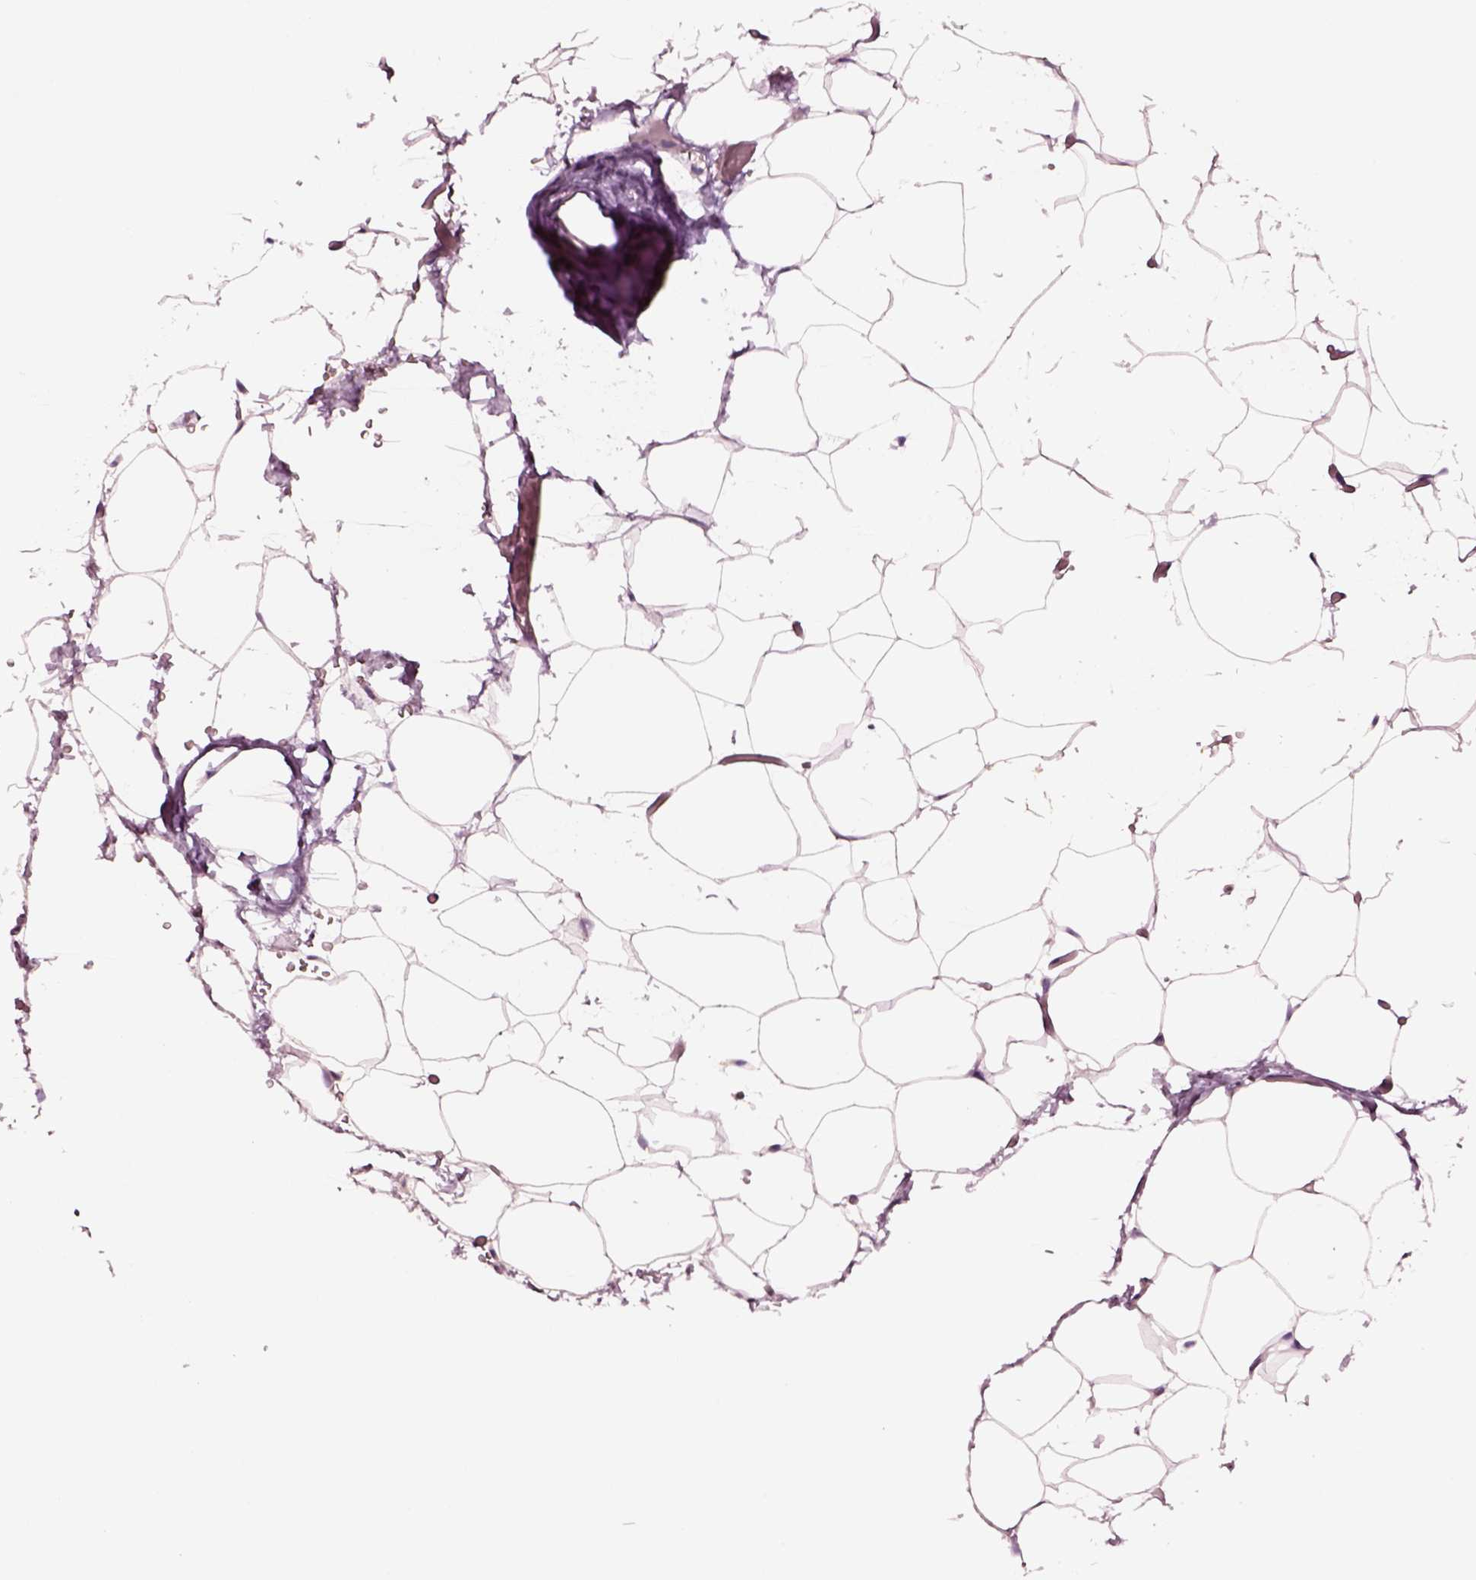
{"staining": {"intensity": "negative", "quantity": "none", "location": "none"}, "tissue": "adipose tissue", "cell_type": "Adipocytes", "image_type": "normal", "snomed": [{"axis": "morphology", "description": "Normal tissue, NOS"}, {"axis": "topography", "description": "Adipose tissue"}], "caption": "Micrograph shows no significant protein staining in adipocytes of benign adipose tissue.", "gene": "NMRK2", "patient": {"sex": "male", "age": 57}}